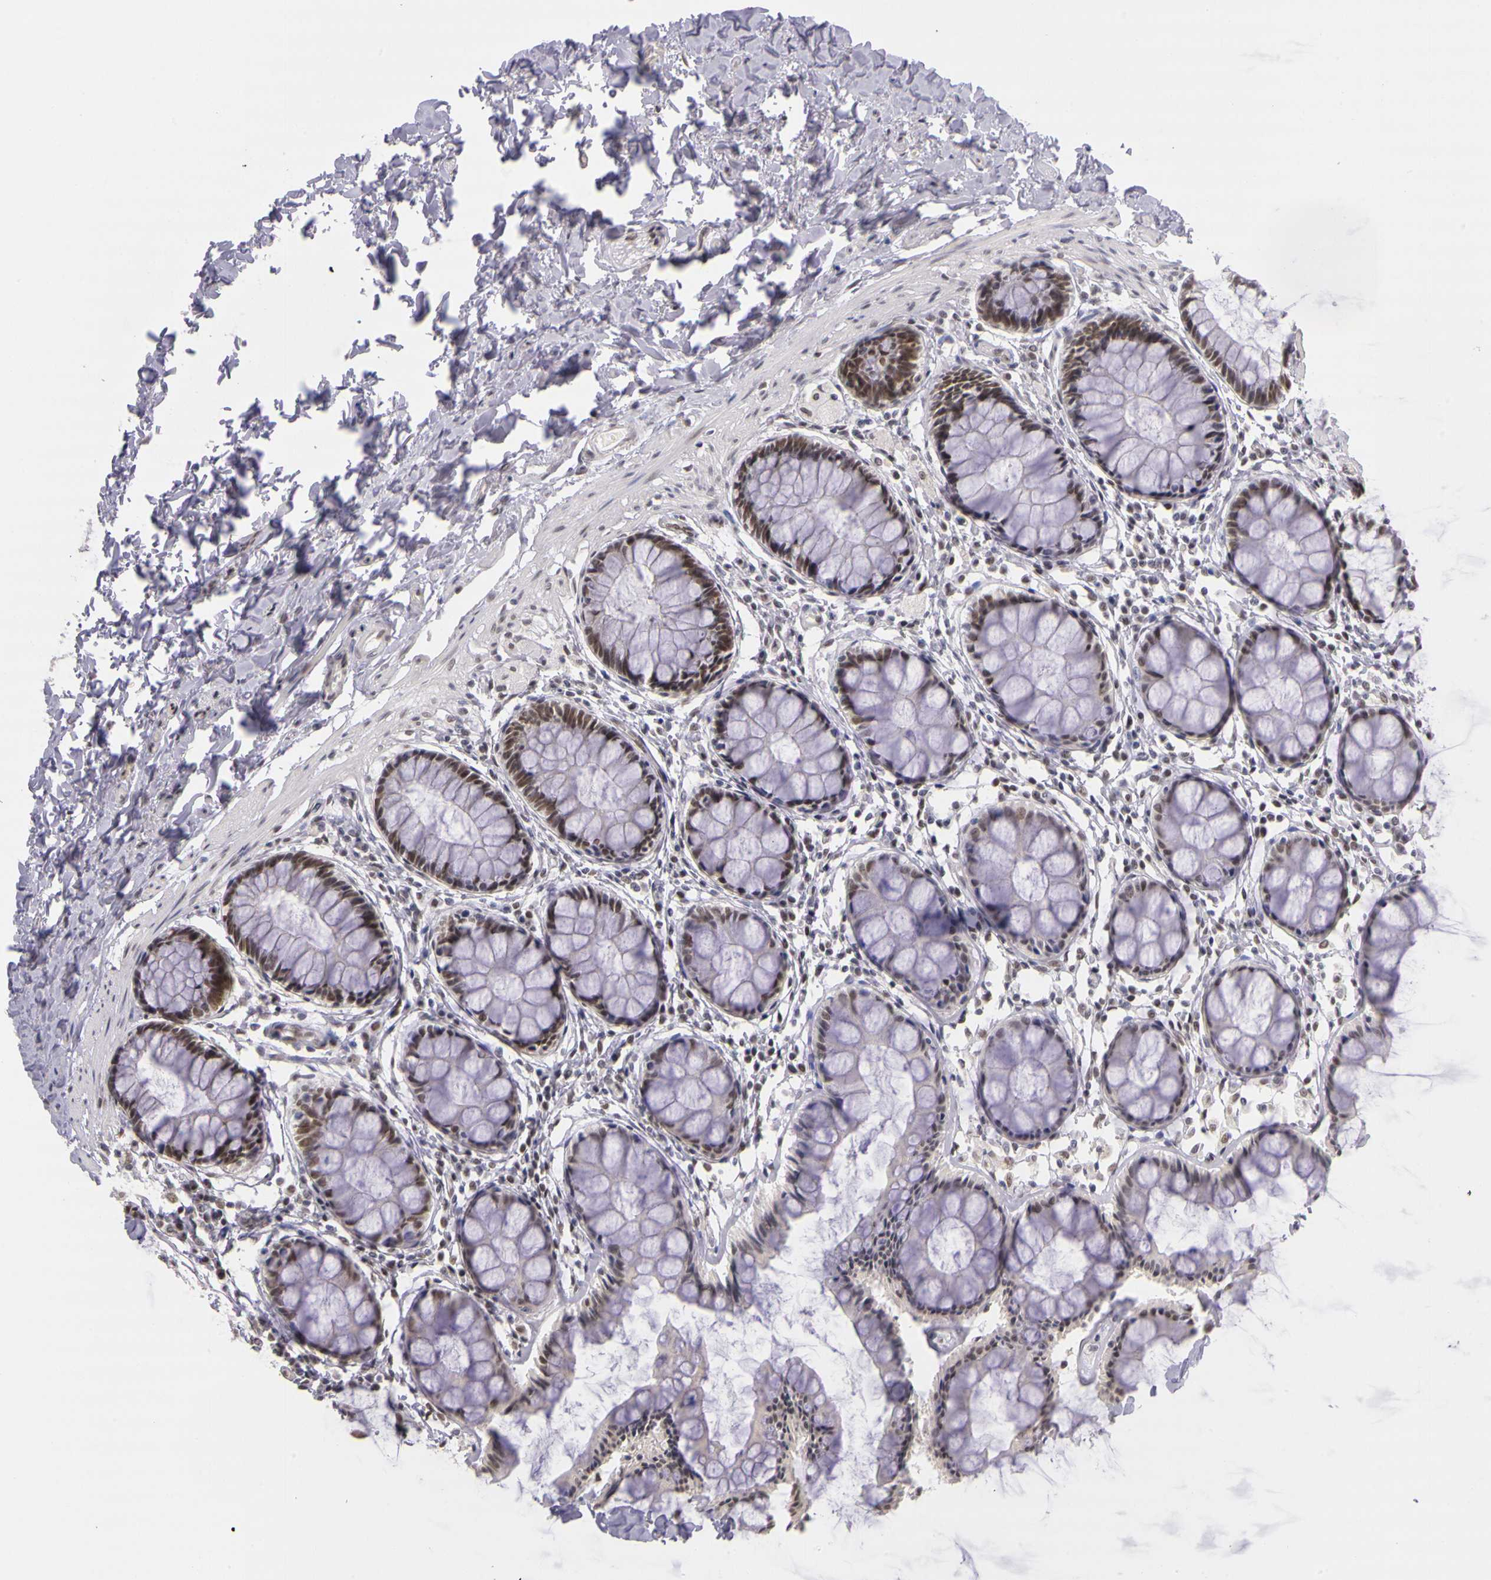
{"staining": {"intensity": "moderate", "quantity": "25%-75%", "location": "cytoplasmic/membranous"}, "tissue": "rectum", "cell_type": "Glandular cells", "image_type": "normal", "snomed": [{"axis": "morphology", "description": "Normal tissue, NOS"}, {"axis": "topography", "description": "Rectum"}], "caption": "Brown immunohistochemical staining in normal human rectum shows moderate cytoplasmic/membranous expression in about 25%-75% of glandular cells. (brown staining indicates protein expression, while blue staining denotes nuclei).", "gene": "WDR13", "patient": {"sex": "male", "age": 86}}